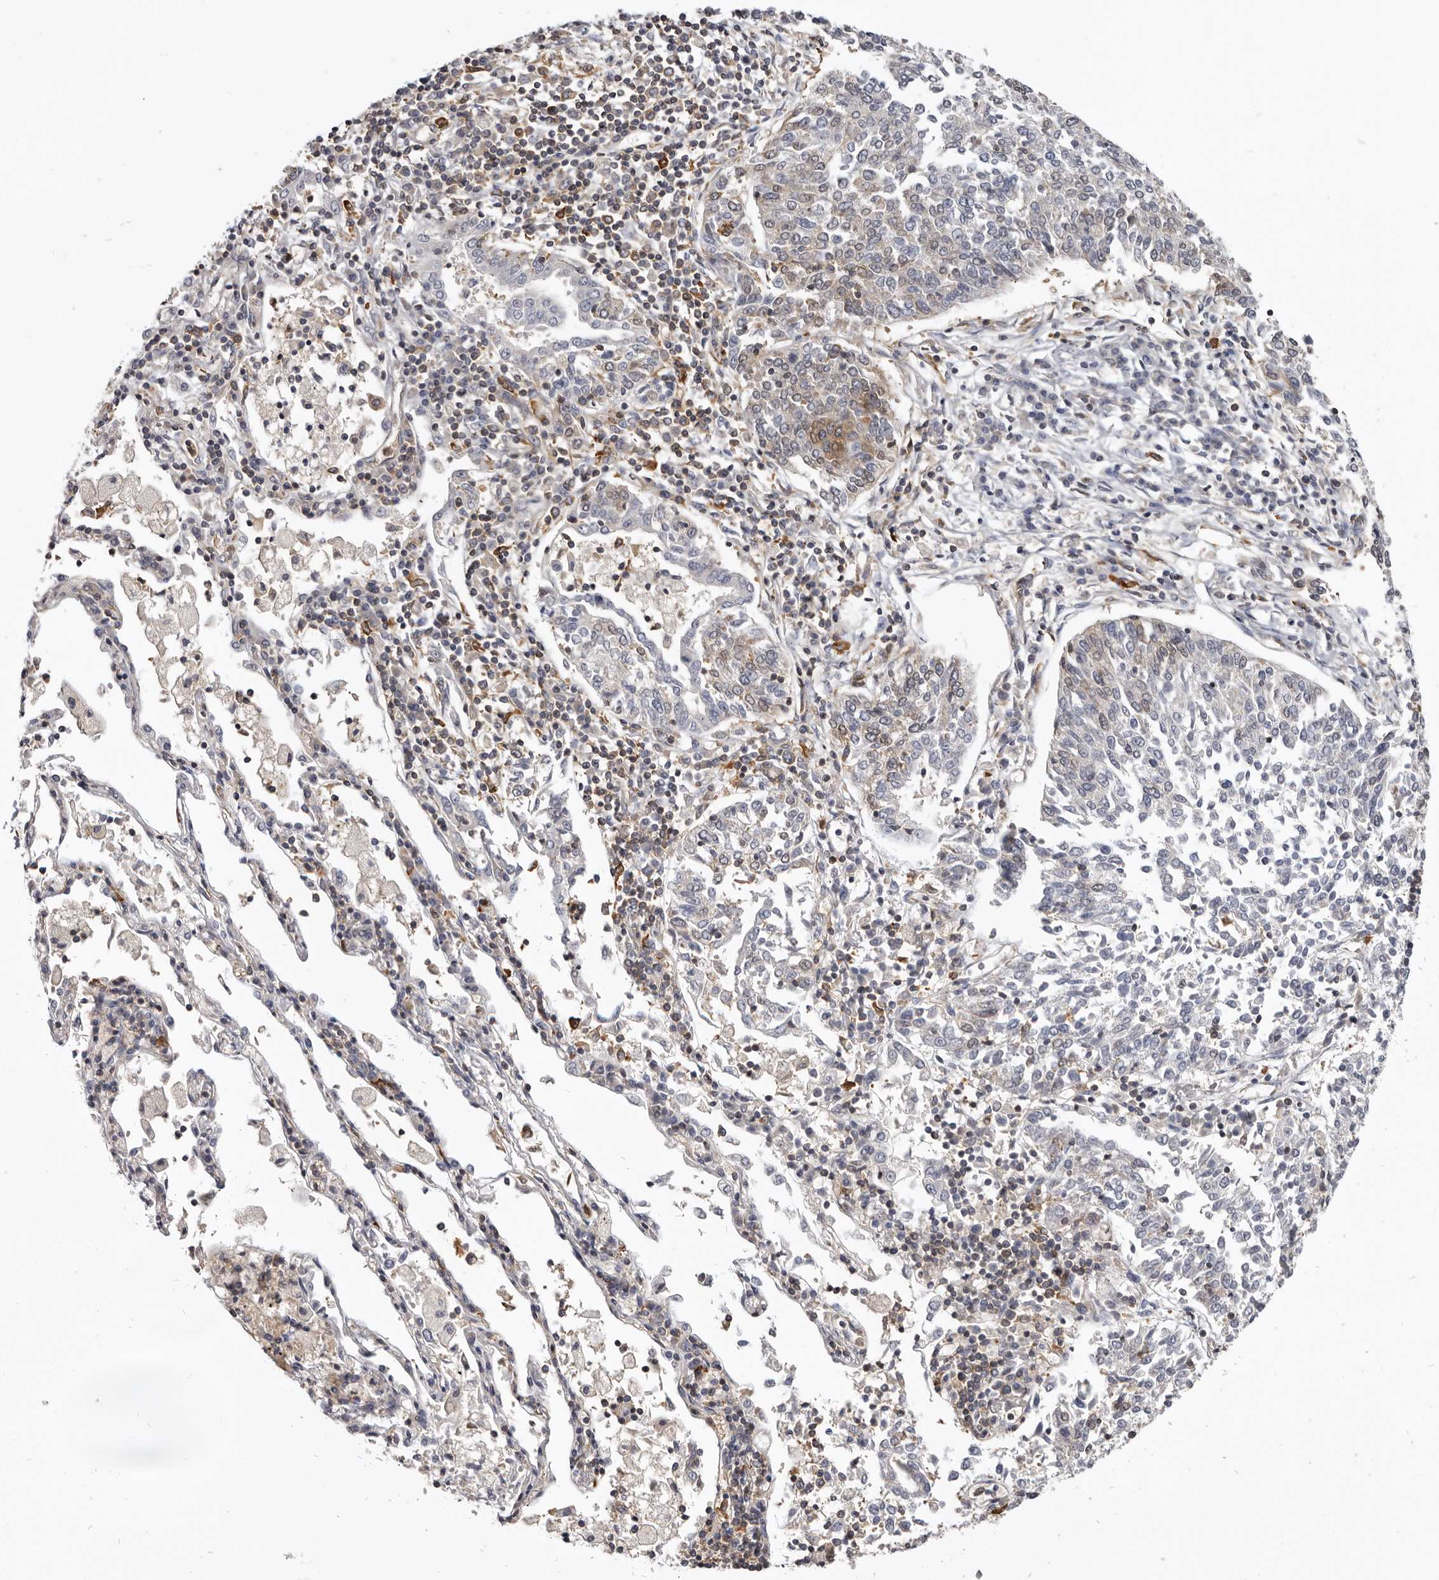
{"staining": {"intensity": "negative", "quantity": "none", "location": "none"}, "tissue": "lung cancer", "cell_type": "Tumor cells", "image_type": "cancer", "snomed": [{"axis": "morphology", "description": "Normal tissue, NOS"}, {"axis": "morphology", "description": "Squamous cell carcinoma, NOS"}, {"axis": "topography", "description": "Cartilage tissue"}, {"axis": "topography", "description": "Lung"}, {"axis": "topography", "description": "Peripheral nerve tissue"}], "caption": "Human lung cancer (squamous cell carcinoma) stained for a protein using immunohistochemistry (IHC) demonstrates no staining in tumor cells.", "gene": "CBL", "patient": {"sex": "female", "age": 49}}